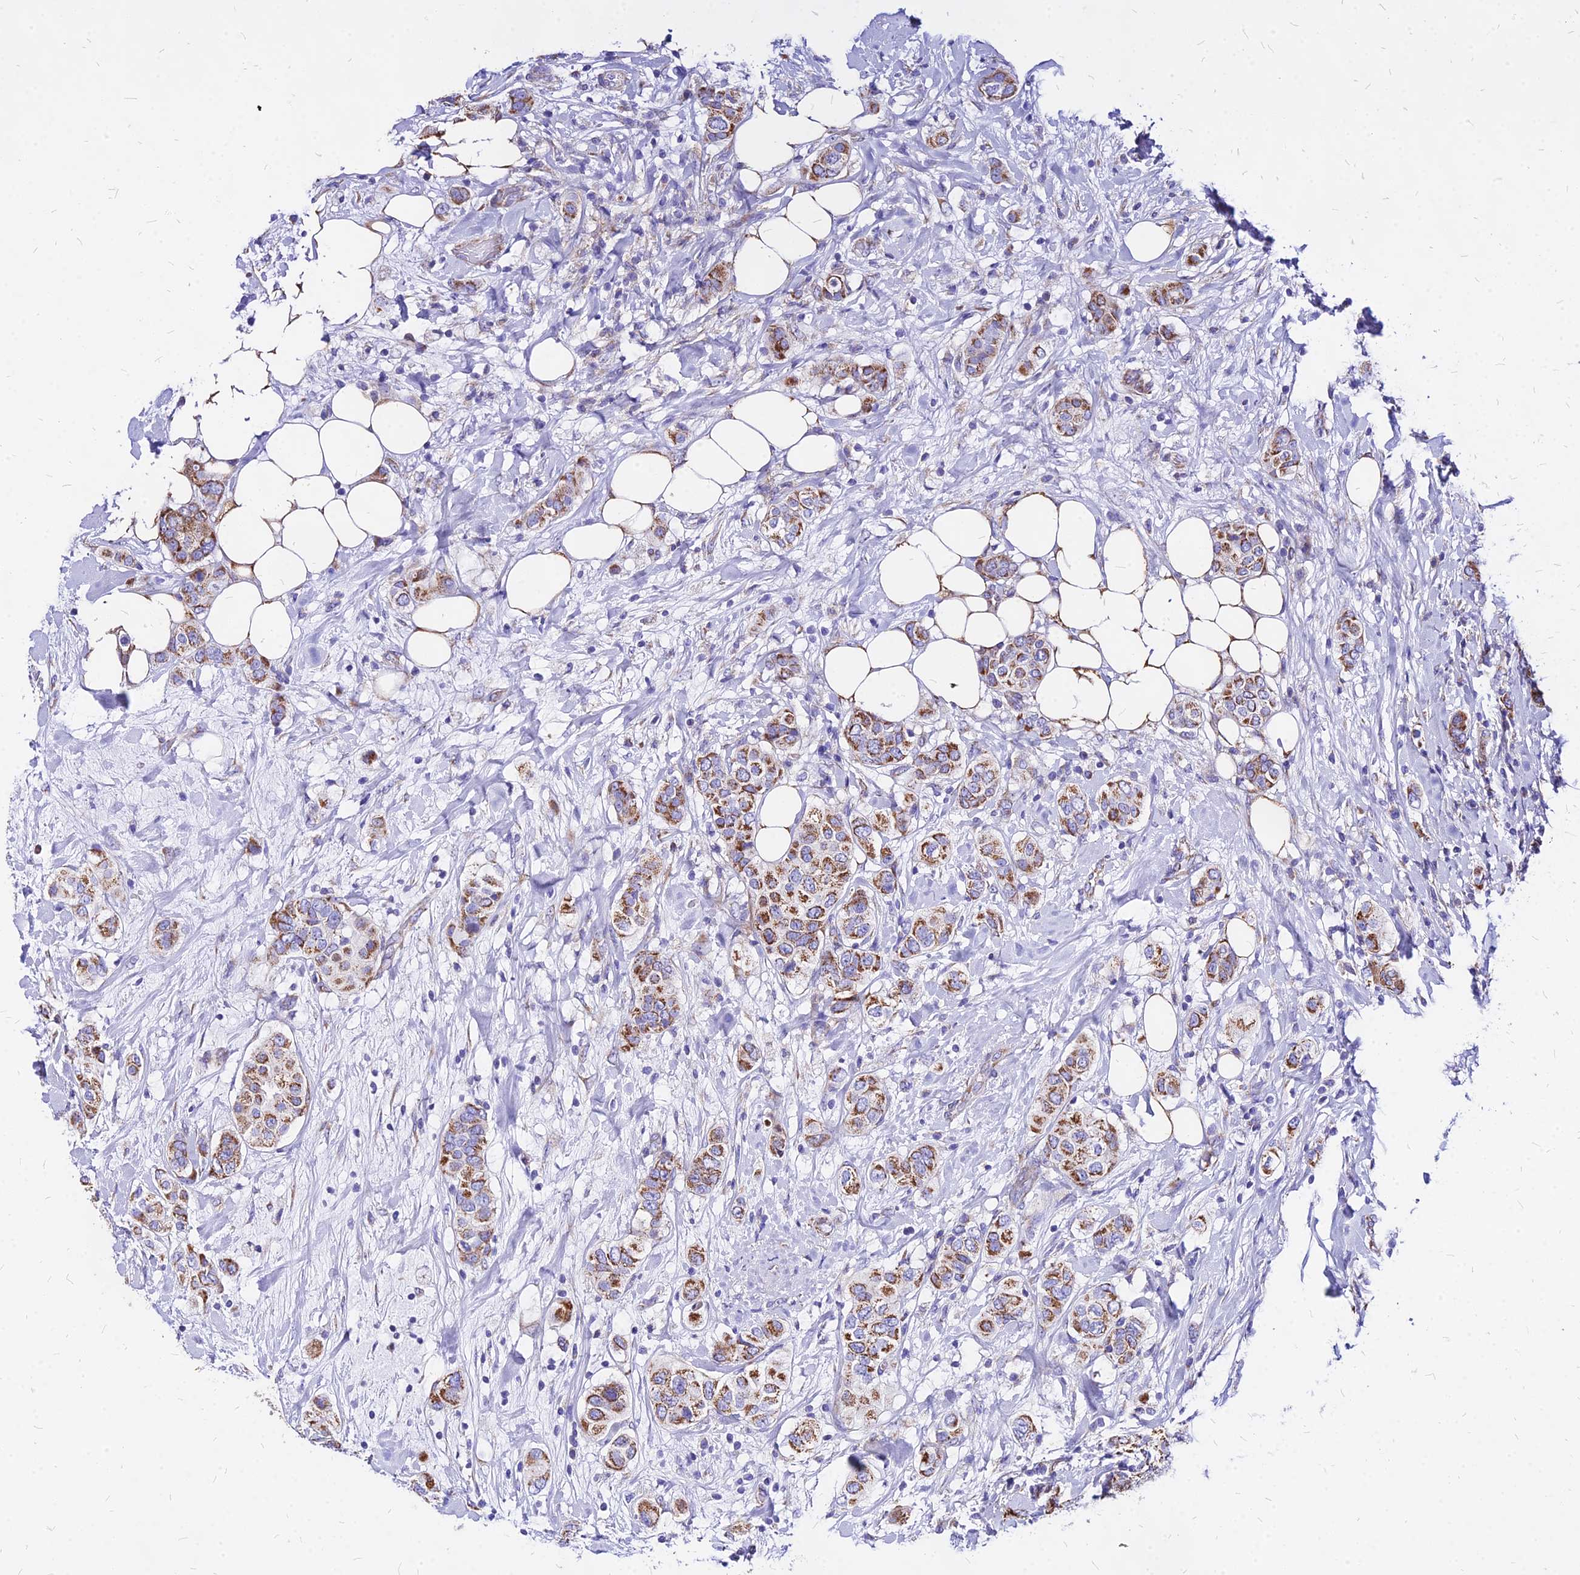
{"staining": {"intensity": "moderate", "quantity": ">75%", "location": "cytoplasmic/membranous"}, "tissue": "breast cancer", "cell_type": "Tumor cells", "image_type": "cancer", "snomed": [{"axis": "morphology", "description": "Lobular carcinoma"}, {"axis": "topography", "description": "Breast"}], "caption": "IHC micrograph of human breast cancer stained for a protein (brown), which shows medium levels of moderate cytoplasmic/membranous expression in about >75% of tumor cells.", "gene": "MRPL3", "patient": {"sex": "female", "age": 51}}